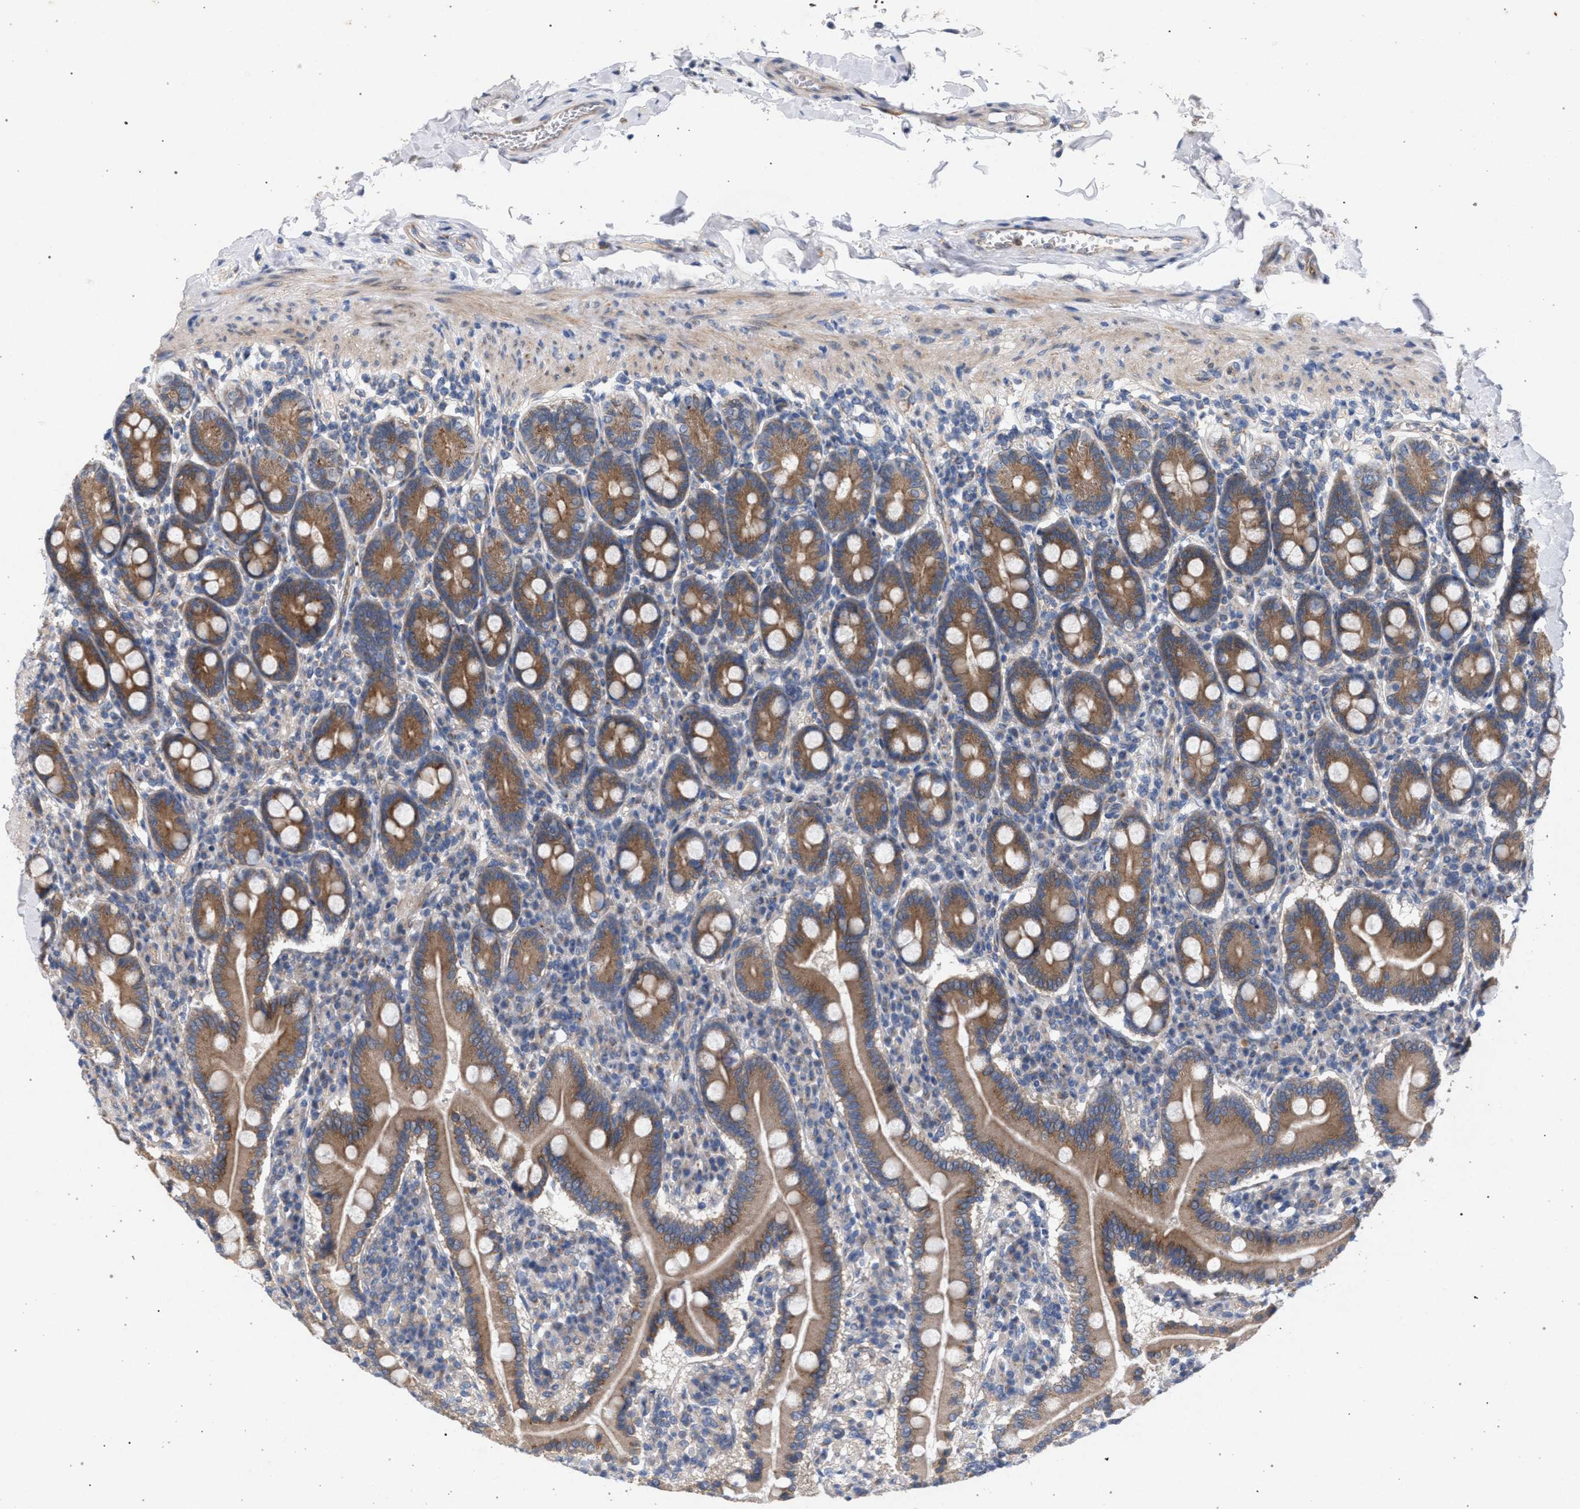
{"staining": {"intensity": "moderate", "quantity": ">75%", "location": "cytoplasmic/membranous"}, "tissue": "duodenum", "cell_type": "Glandular cells", "image_type": "normal", "snomed": [{"axis": "morphology", "description": "Normal tissue, NOS"}, {"axis": "topography", "description": "Duodenum"}], "caption": "This histopathology image shows benign duodenum stained with immunohistochemistry to label a protein in brown. The cytoplasmic/membranous of glandular cells show moderate positivity for the protein. Nuclei are counter-stained blue.", "gene": "MAMDC2", "patient": {"sex": "male", "age": 50}}